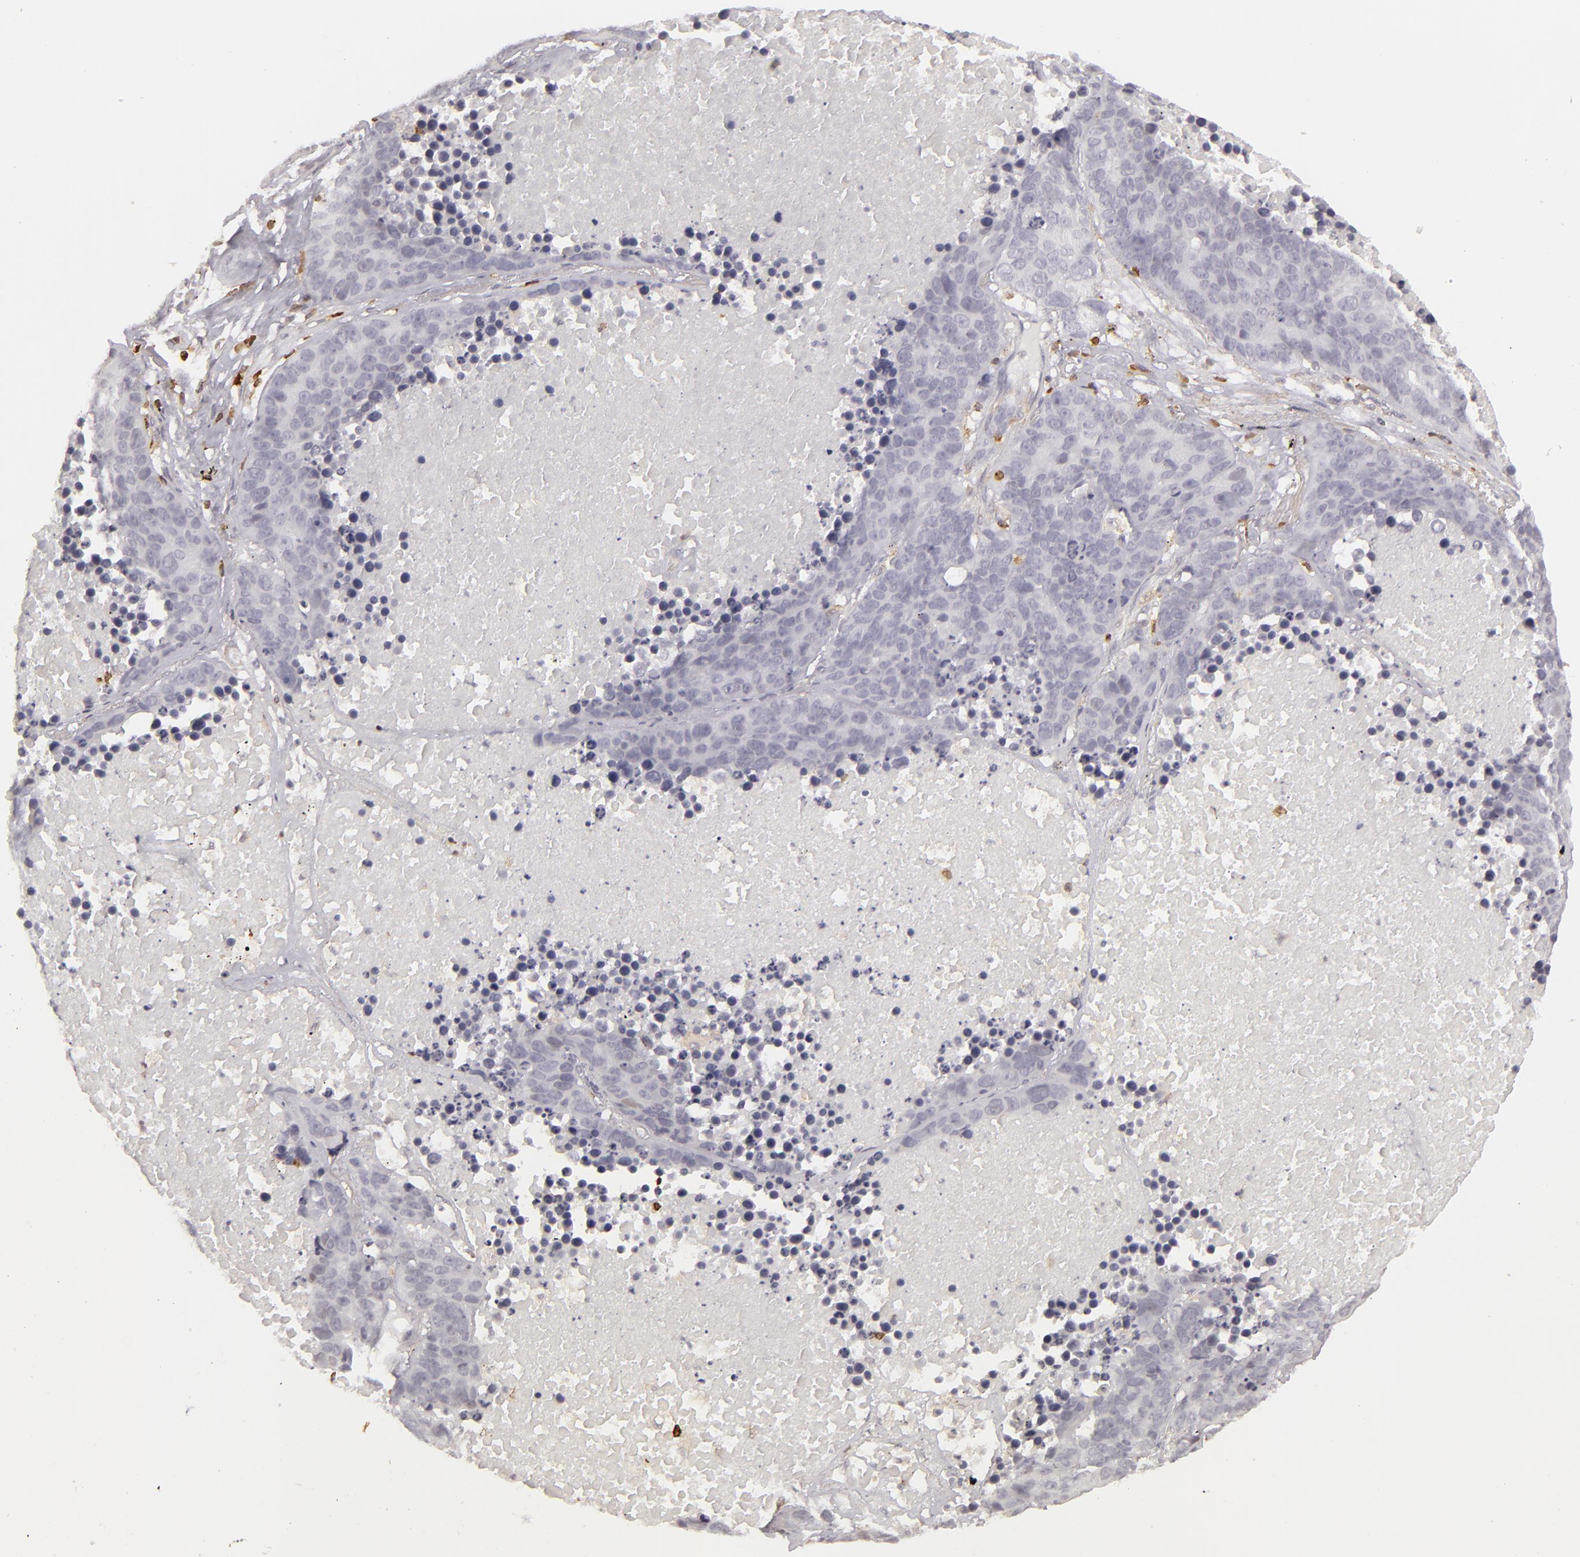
{"staining": {"intensity": "negative", "quantity": "none", "location": "none"}, "tissue": "lung cancer", "cell_type": "Tumor cells", "image_type": "cancer", "snomed": [{"axis": "morphology", "description": "Carcinoid, malignant, NOS"}, {"axis": "topography", "description": "Lung"}], "caption": "Tumor cells are negative for brown protein staining in lung cancer.", "gene": "APOBEC3G", "patient": {"sex": "male", "age": 60}}